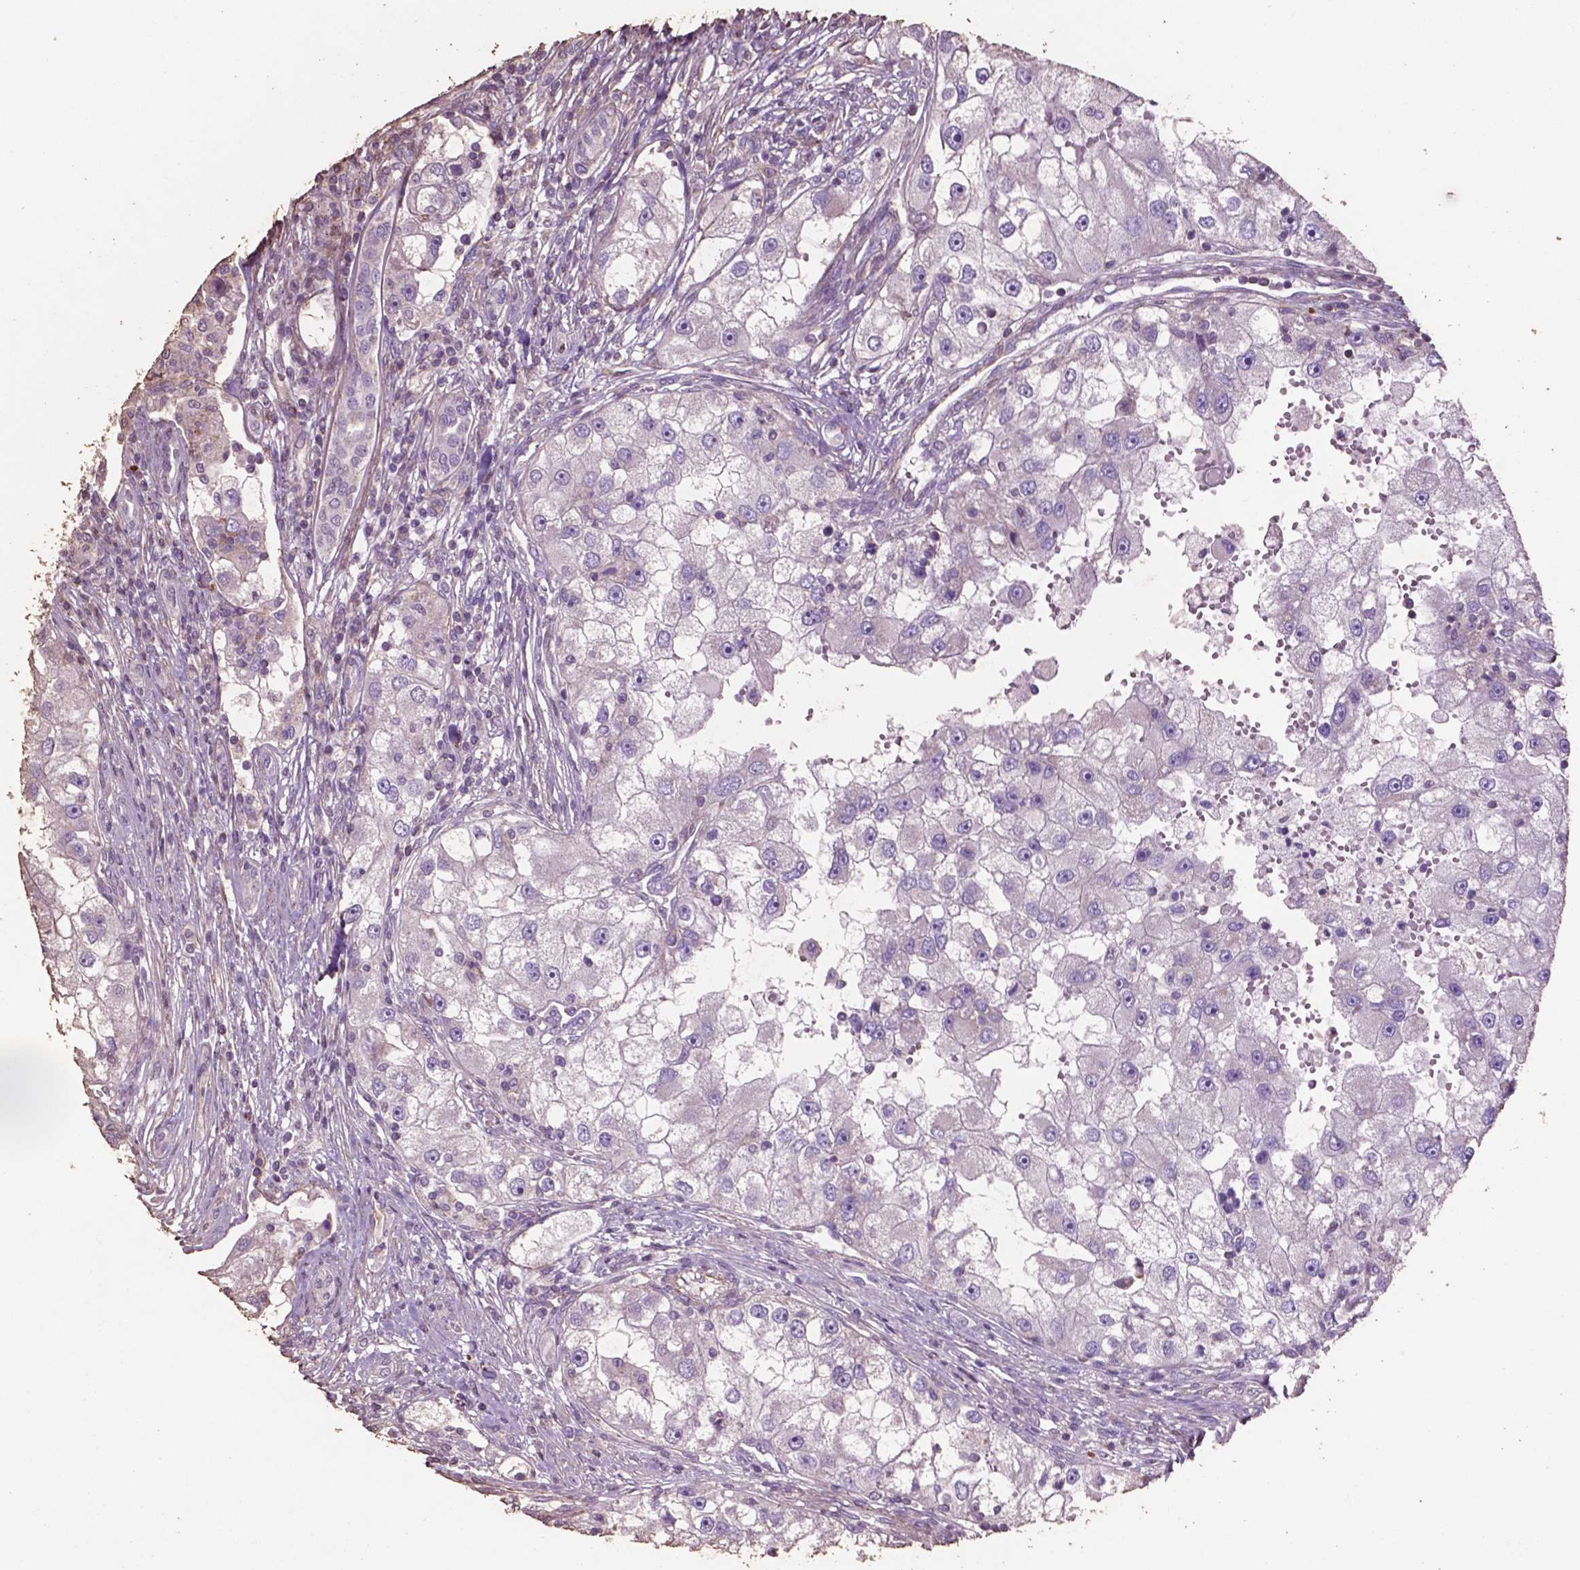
{"staining": {"intensity": "negative", "quantity": "none", "location": "none"}, "tissue": "renal cancer", "cell_type": "Tumor cells", "image_type": "cancer", "snomed": [{"axis": "morphology", "description": "Adenocarcinoma, NOS"}, {"axis": "topography", "description": "Kidney"}], "caption": "This is a histopathology image of IHC staining of renal adenocarcinoma, which shows no positivity in tumor cells.", "gene": "COMMD4", "patient": {"sex": "male", "age": 63}}